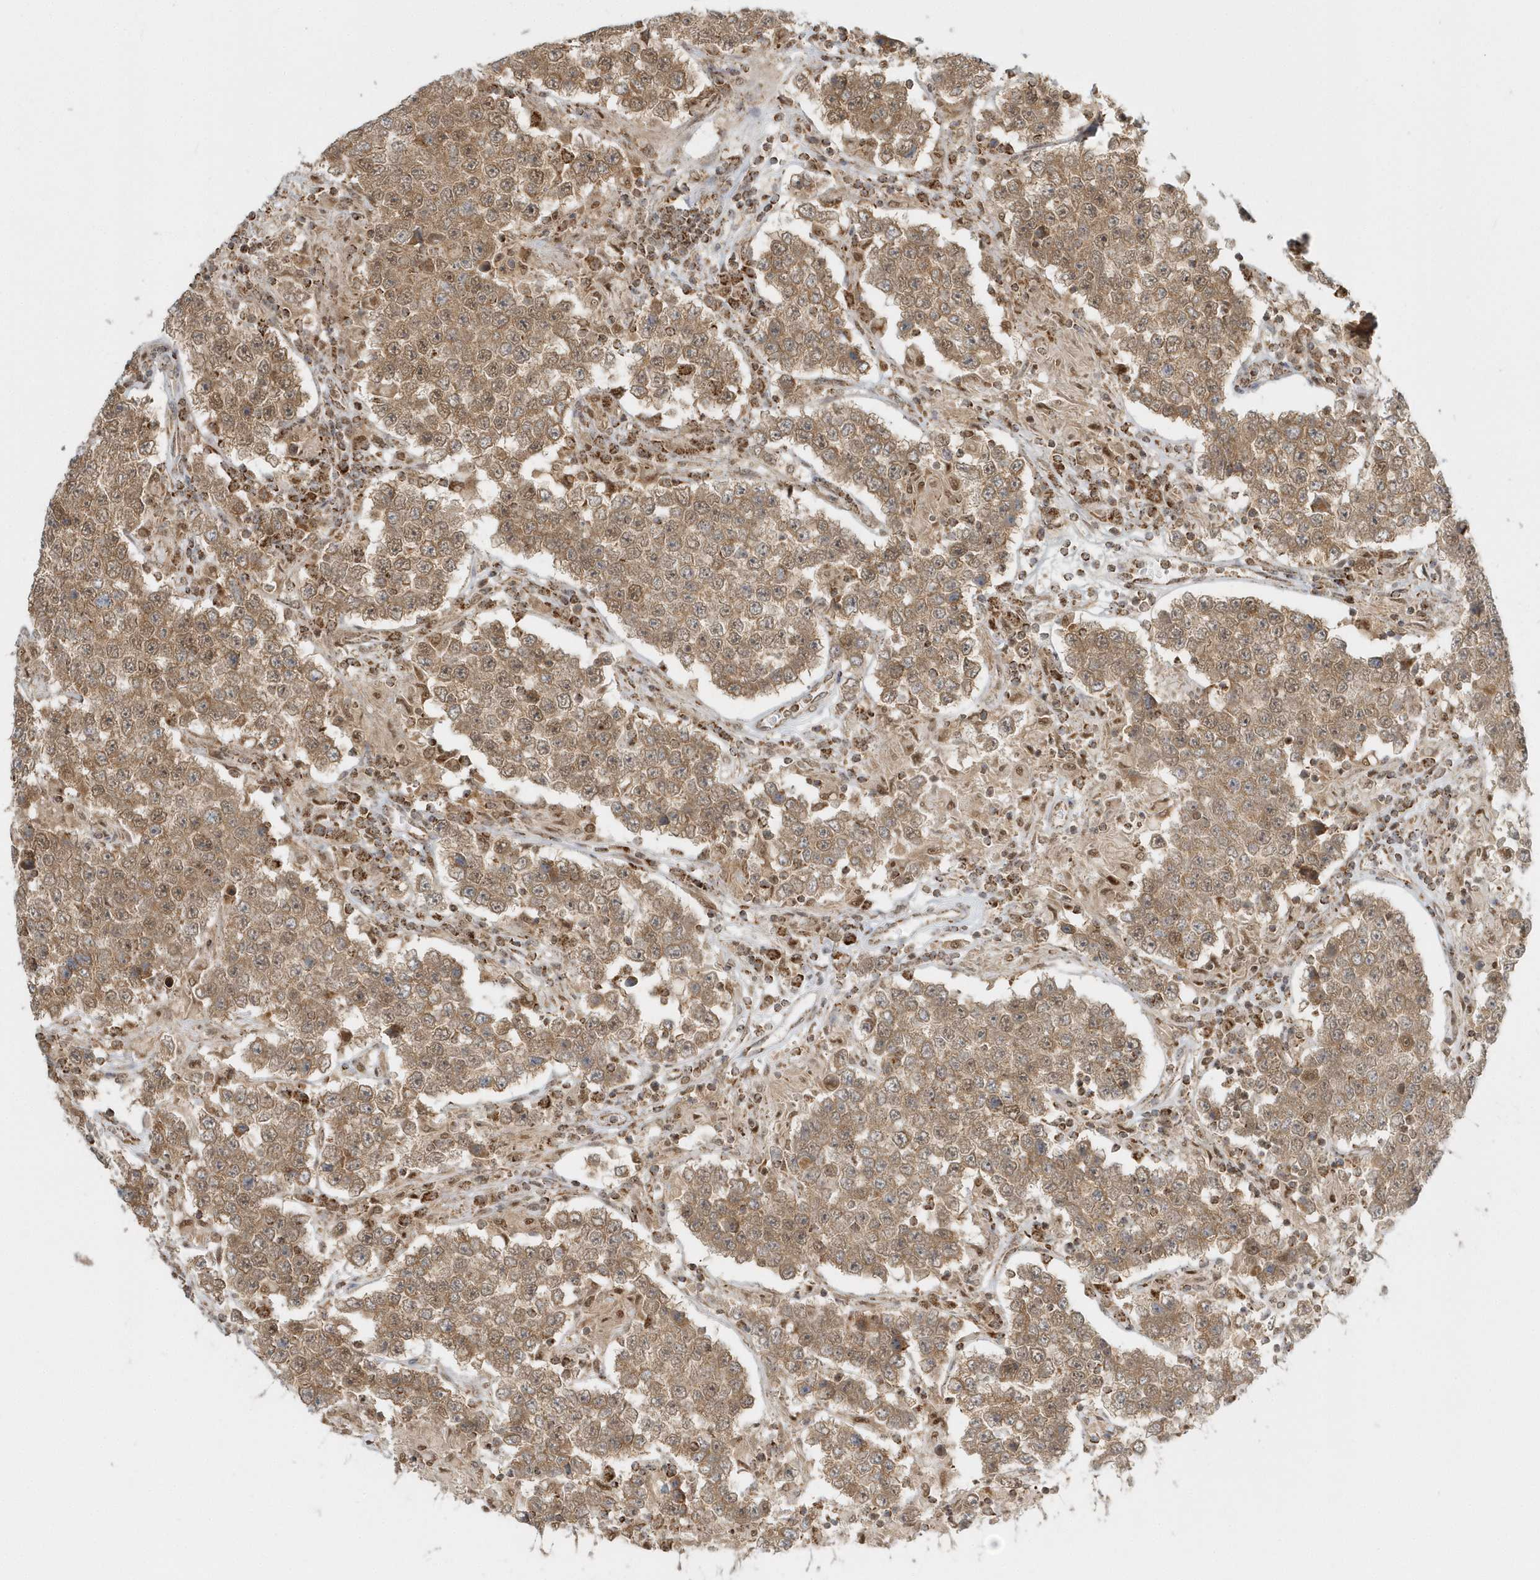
{"staining": {"intensity": "moderate", "quantity": ">75%", "location": "cytoplasmic/membranous,nuclear"}, "tissue": "testis cancer", "cell_type": "Tumor cells", "image_type": "cancer", "snomed": [{"axis": "morphology", "description": "Normal tissue, NOS"}, {"axis": "morphology", "description": "Urothelial carcinoma, High grade"}, {"axis": "morphology", "description": "Seminoma, NOS"}, {"axis": "morphology", "description": "Carcinoma, Embryonal, NOS"}, {"axis": "topography", "description": "Urinary bladder"}, {"axis": "topography", "description": "Testis"}], "caption": "An immunohistochemistry micrograph of neoplastic tissue is shown. Protein staining in brown shows moderate cytoplasmic/membranous and nuclear positivity in testis seminoma within tumor cells.", "gene": "PSMD6", "patient": {"sex": "male", "age": 41}}